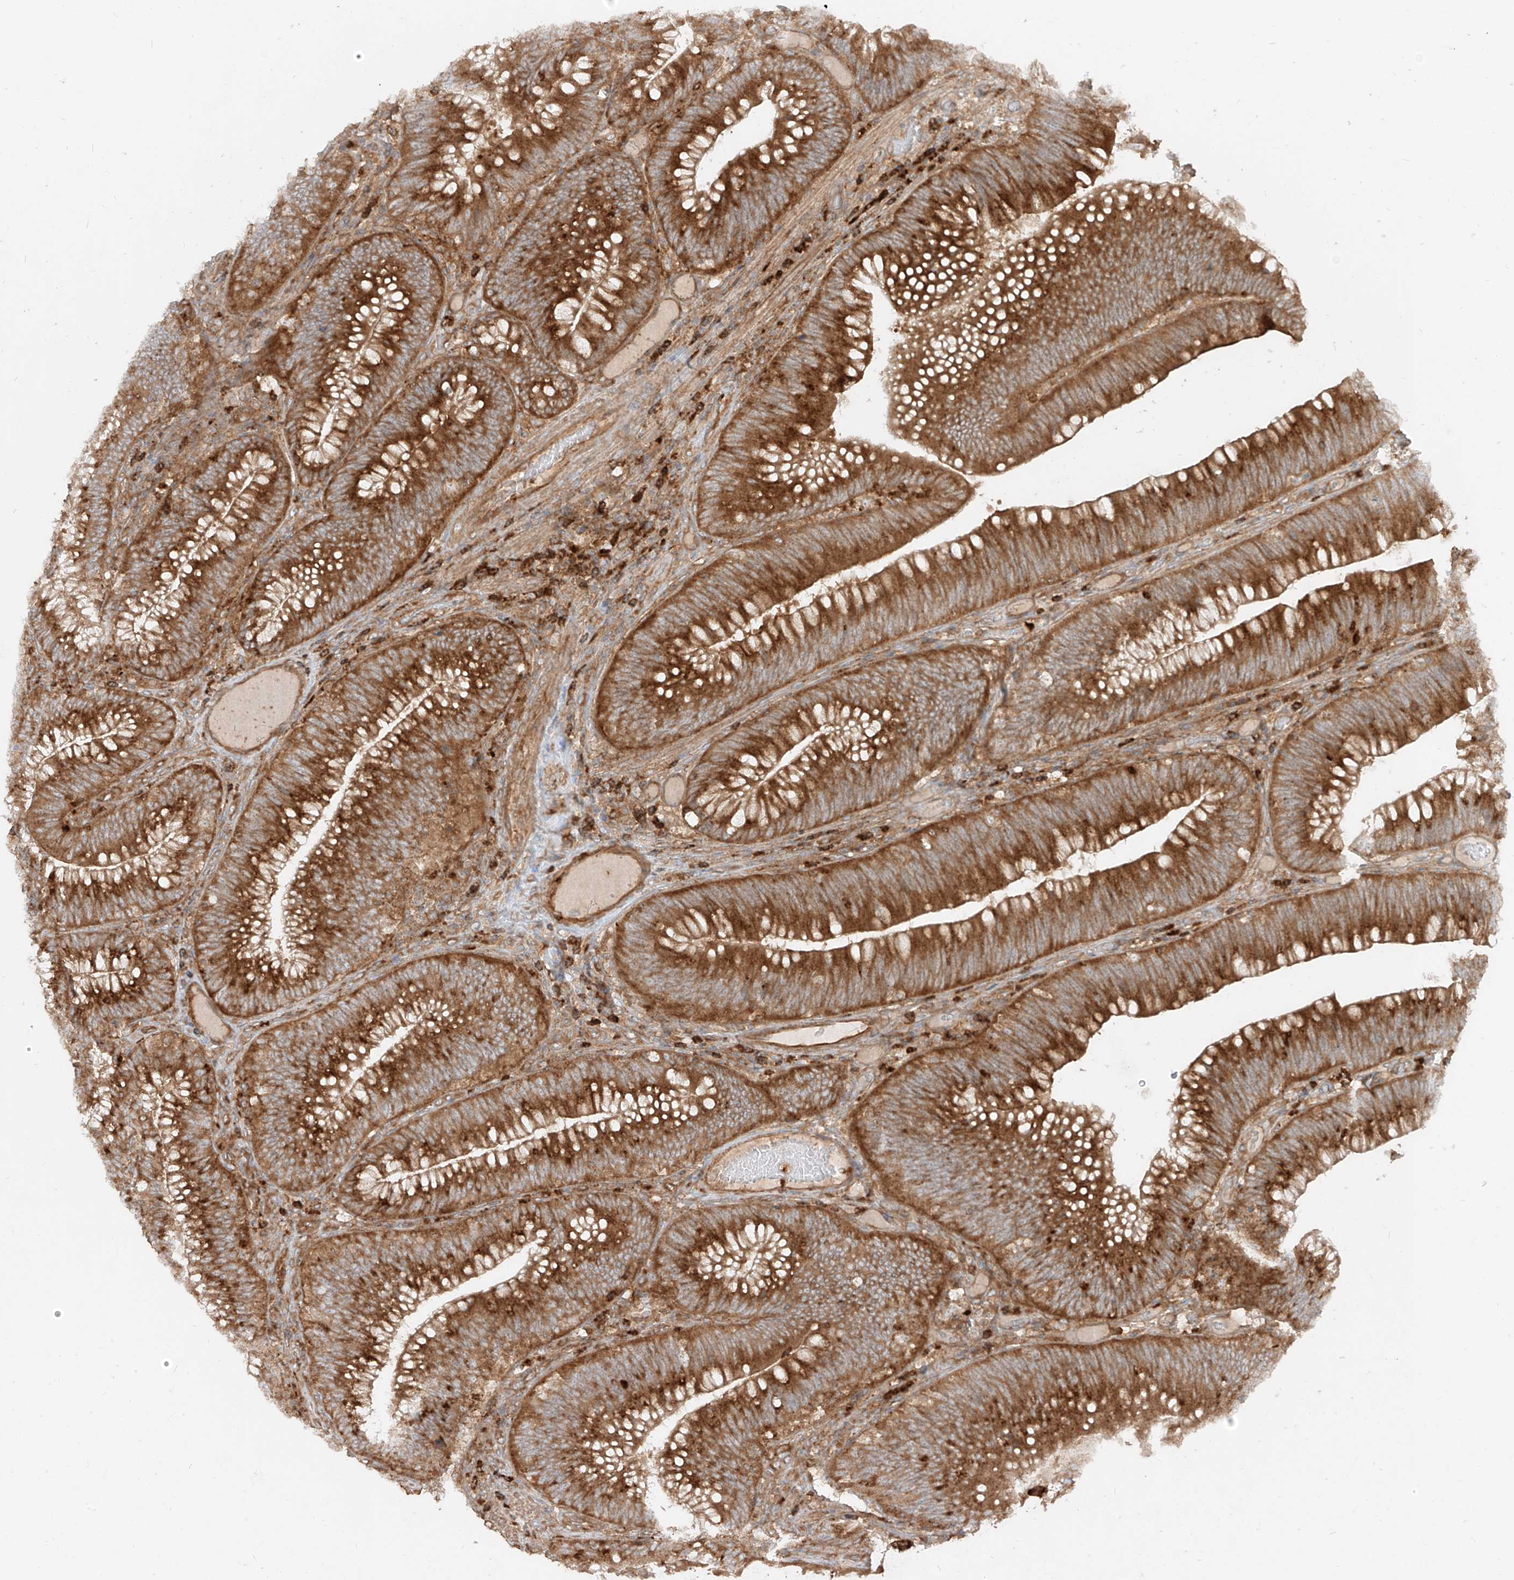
{"staining": {"intensity": "strong", "quantity": ">75%", "location": "cytoplasmic/membranous"}, "tissue": "colorectal cancer", "cell_type": "Tumor cells", "image_type": "cancer", "snomed": [{"axis": "morphology", "description": "Normal tissue, NOS"}, {"axis": "topography", "description": "Colon"}], "caption": "High-magnification brightfield microscopy of colorectal cancer stained with DAB (3,3'-diaminobenzidine) (brown) and counterstained with hematoxylin (blue). tumor cells exhibit strong cytoplasmic/membranous positivity is identified in about>75% of cells.", "gene": "CCDC115", "patient": {"sex": "female", "age": 82}}